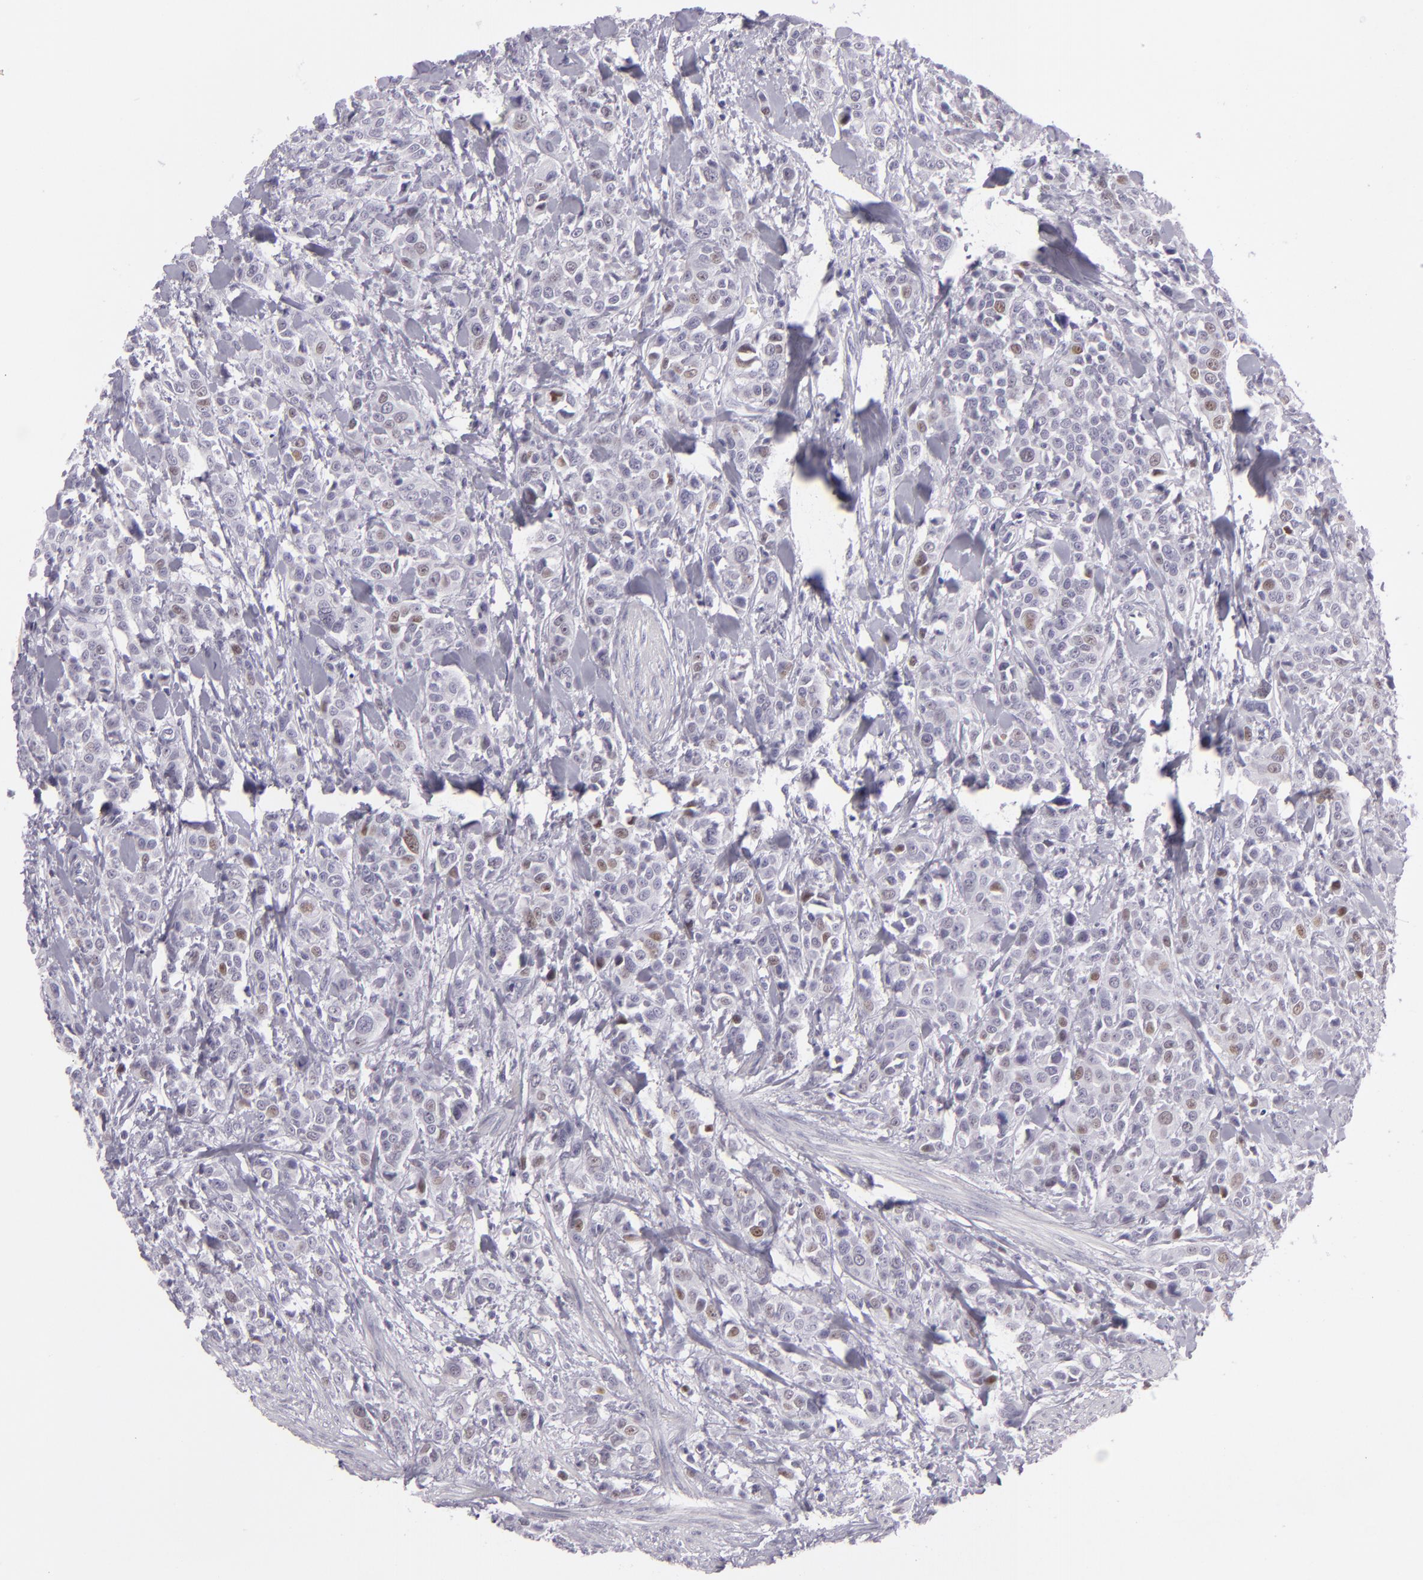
{"staining": {"intensity": "weak", "quantity": "<25%", "location": "nuclear"}, "tissue": "urothelial cancer", "cell_type": "Tumor cells", "image_type": "cancer", "snomed": [{"axis": "morphology", "description": "Urothelial carcinoma, High grade"}, {"axis": "topography", "description": "Urinary bladder"}], "caption": "Urothelial cancer stained for a protein using IHC demonstrates no expression tumor cells.", "gene": "MCM3", "patient": {"sex": "male", "age": 56}}